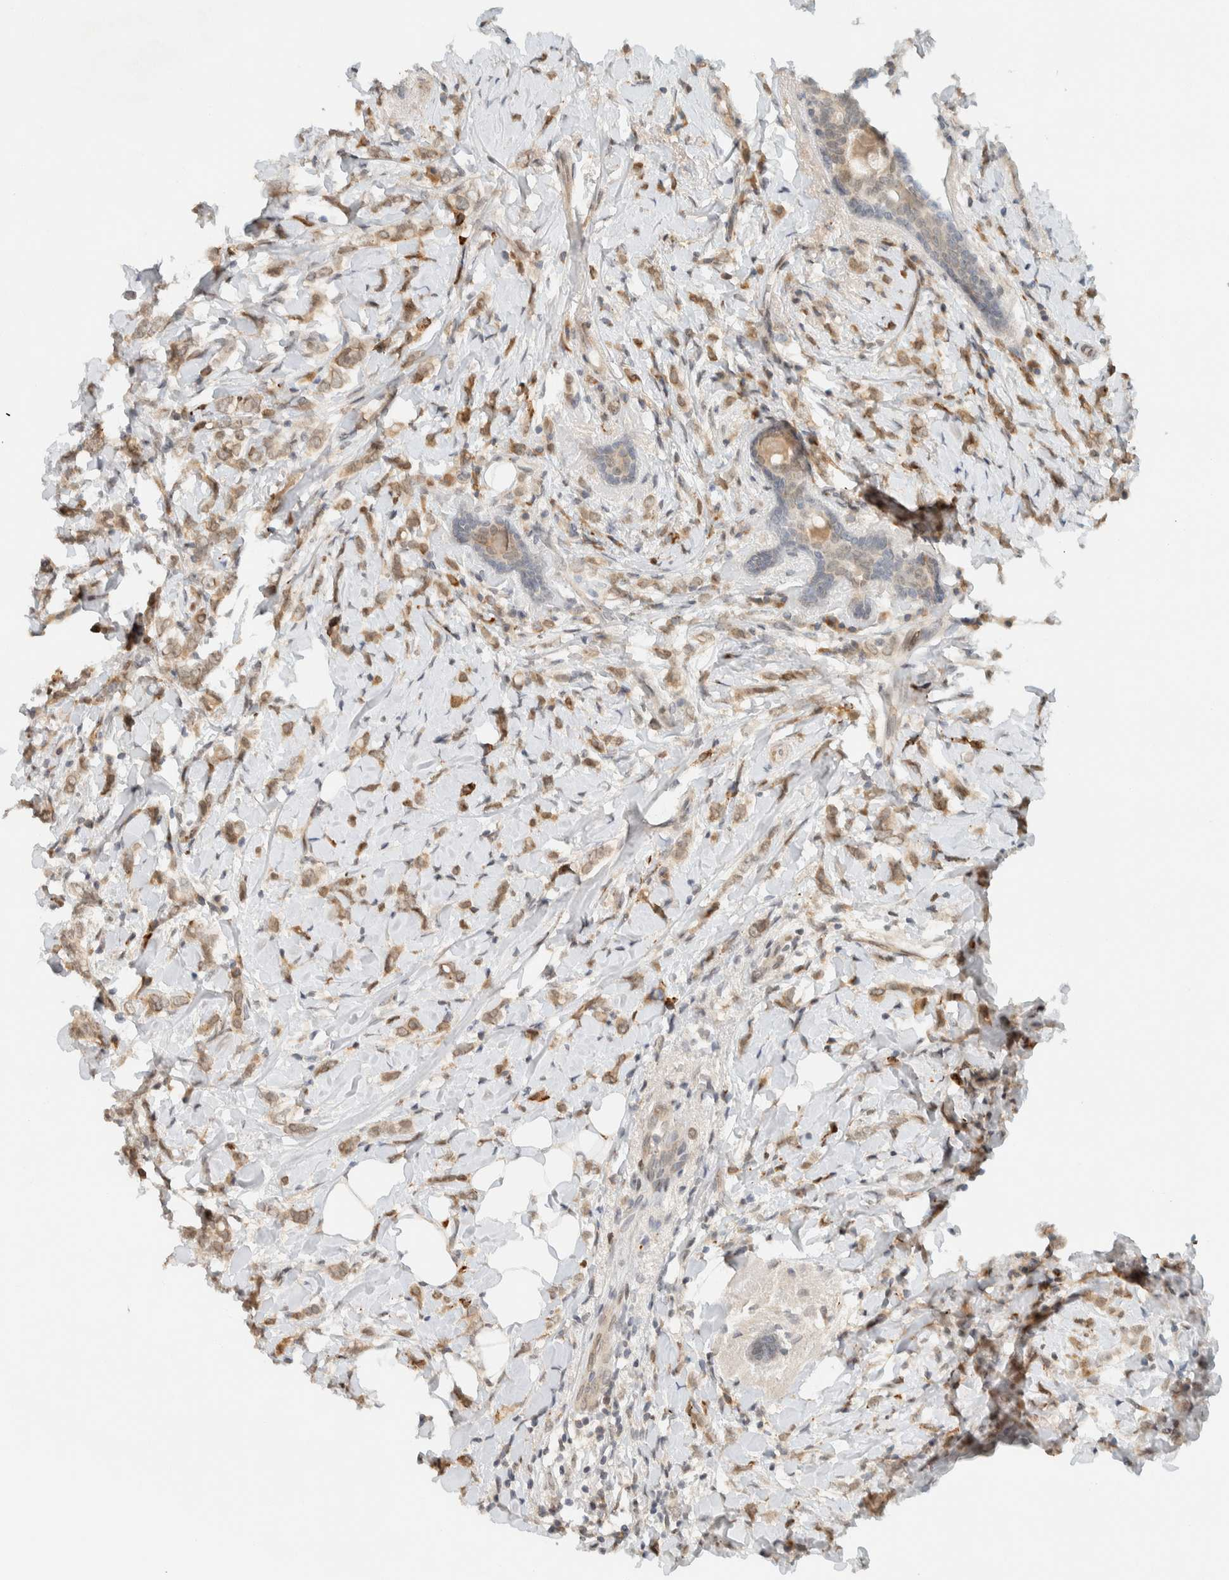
{"staining": {"intensity": "weak", "quantity": "25%-75%", "location": "cytoplasmic/membranous"}, "tissue": "breast cancer", "cell_type": "Tumor cells", "image_type": "cancer", "snomed": [{"axis": "morphology", "description": "Normal tissue, NOS"}, {"axis": "morphology", "description": "Lobular carcinoma"}, {"axis": "topography", "description": "Breast"}], "caption": "Tumor cells demonstrate weak cytoplasmic/membranous staining in about 25%-75% of cells in breast cancer. The protein is stained brown, and the nuclei are stained in blue (DAB IHC with brightfield microscopy, high magnification).", "gene": "ITPRID1", "patient": {"sex": "female", "age": 47}}